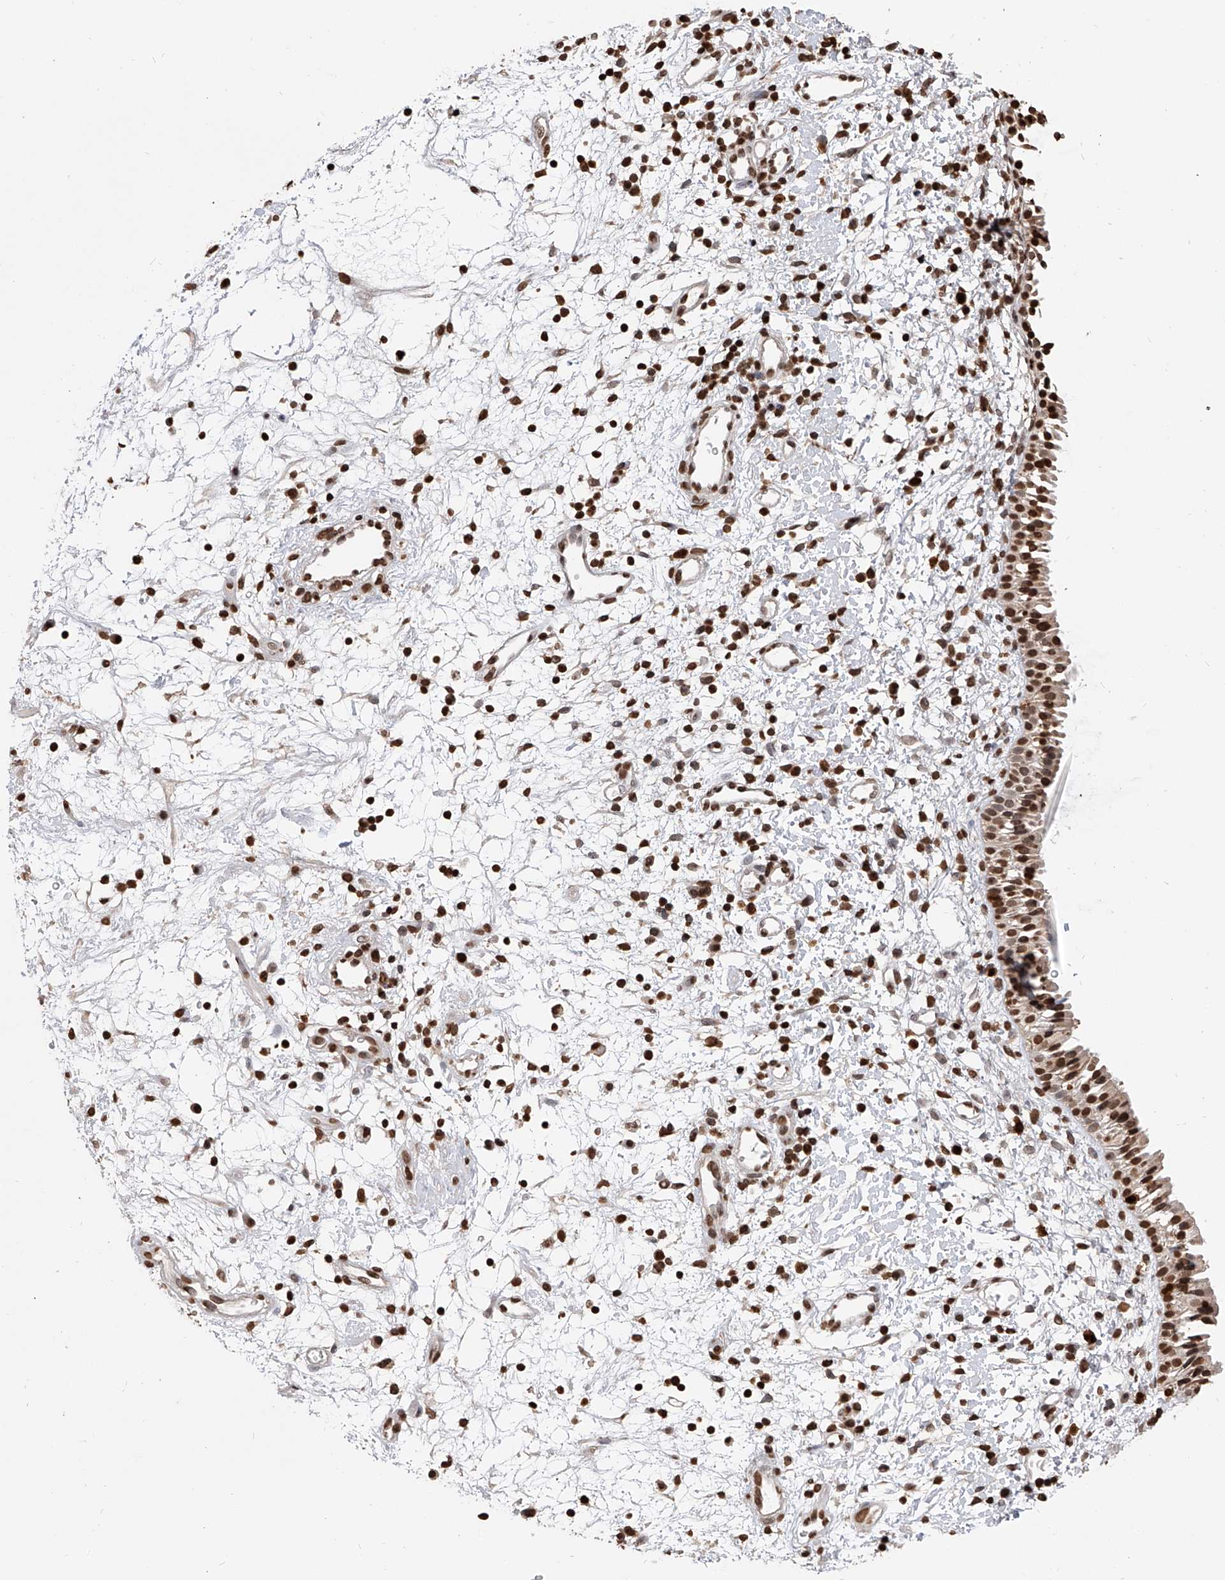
{"staining": {"intensity": "strong", "quantity": ">75%", "location": "nuclear"}, "tissue": "nasopharynx", "cell_type": "Respiratory epithelial cells", "image_type": "normal", "snomed": [{"axis": "morphology", "description": "Normal tissue, NOS"}, {"axis": "topography", "description": "Nasopharynx"}], "caption": "Nasopharynx stained with DAB immunohistochemistry (IHC) displays high levels of strong nuclear positivity in approximately >75% of respiratory epithelial cells.", "gene": "CFAP410", "patient": {"sex": "male", "age": 22}}